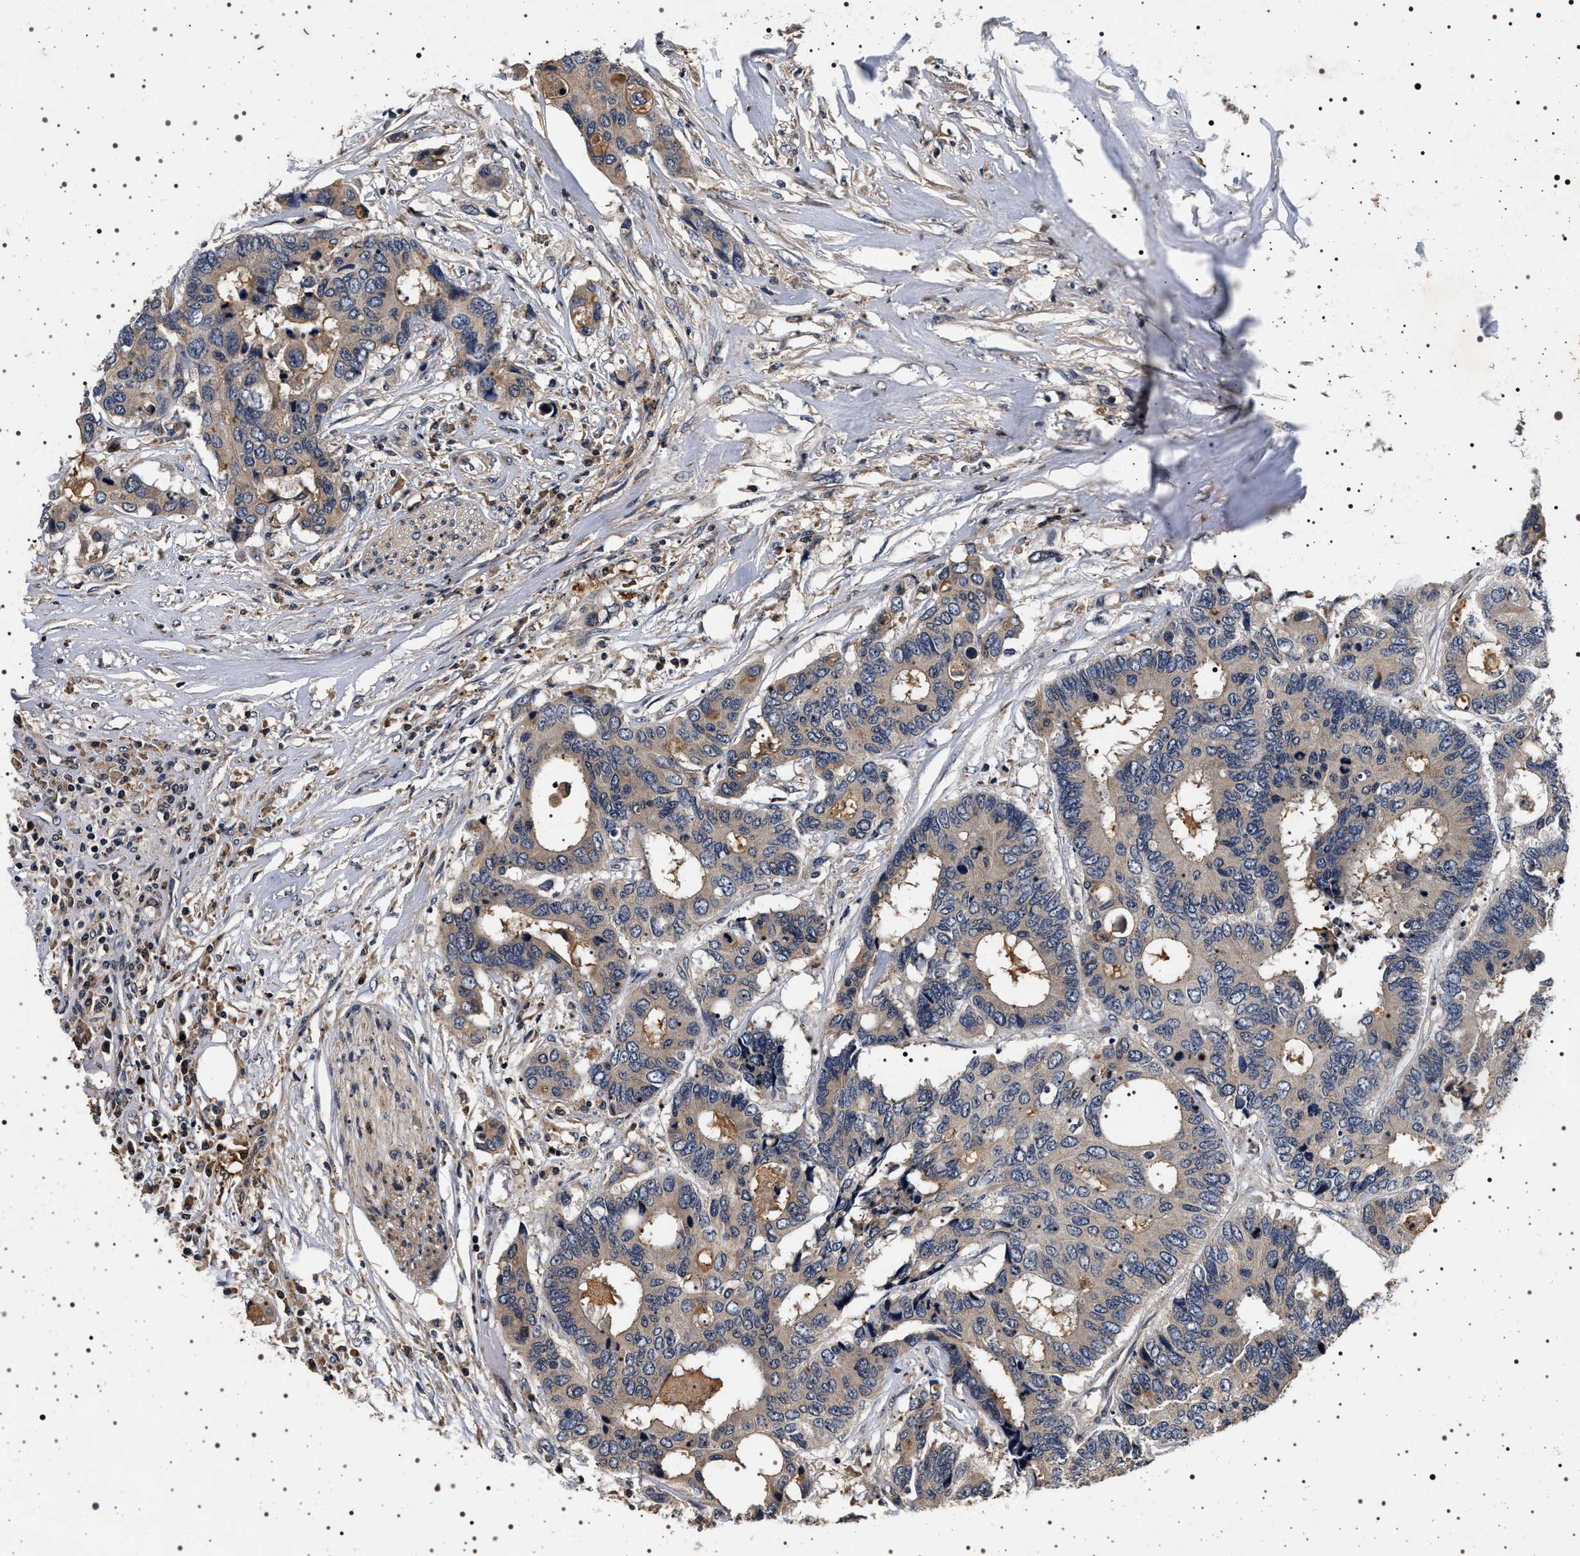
{"staining": {"intensity": "negative", "quantity": "none", "location": "none"}, "tissue": "colorectal cancer", "cell_type": "Tumor cells", "image_type": "cancer", "snomed": [{"axis": "morphology", "description": "Adenocarcinoma, NOS"}, {"axis": "topography", "description": "Rectum"}], "caption": "This is an immunohistochemistry micrograph of human colorectal cancer (adenocarcinoma). There is no expression in tumor cells.", "gene": "CDKN1B", "patient": {"sex": "male", "age": 55}}